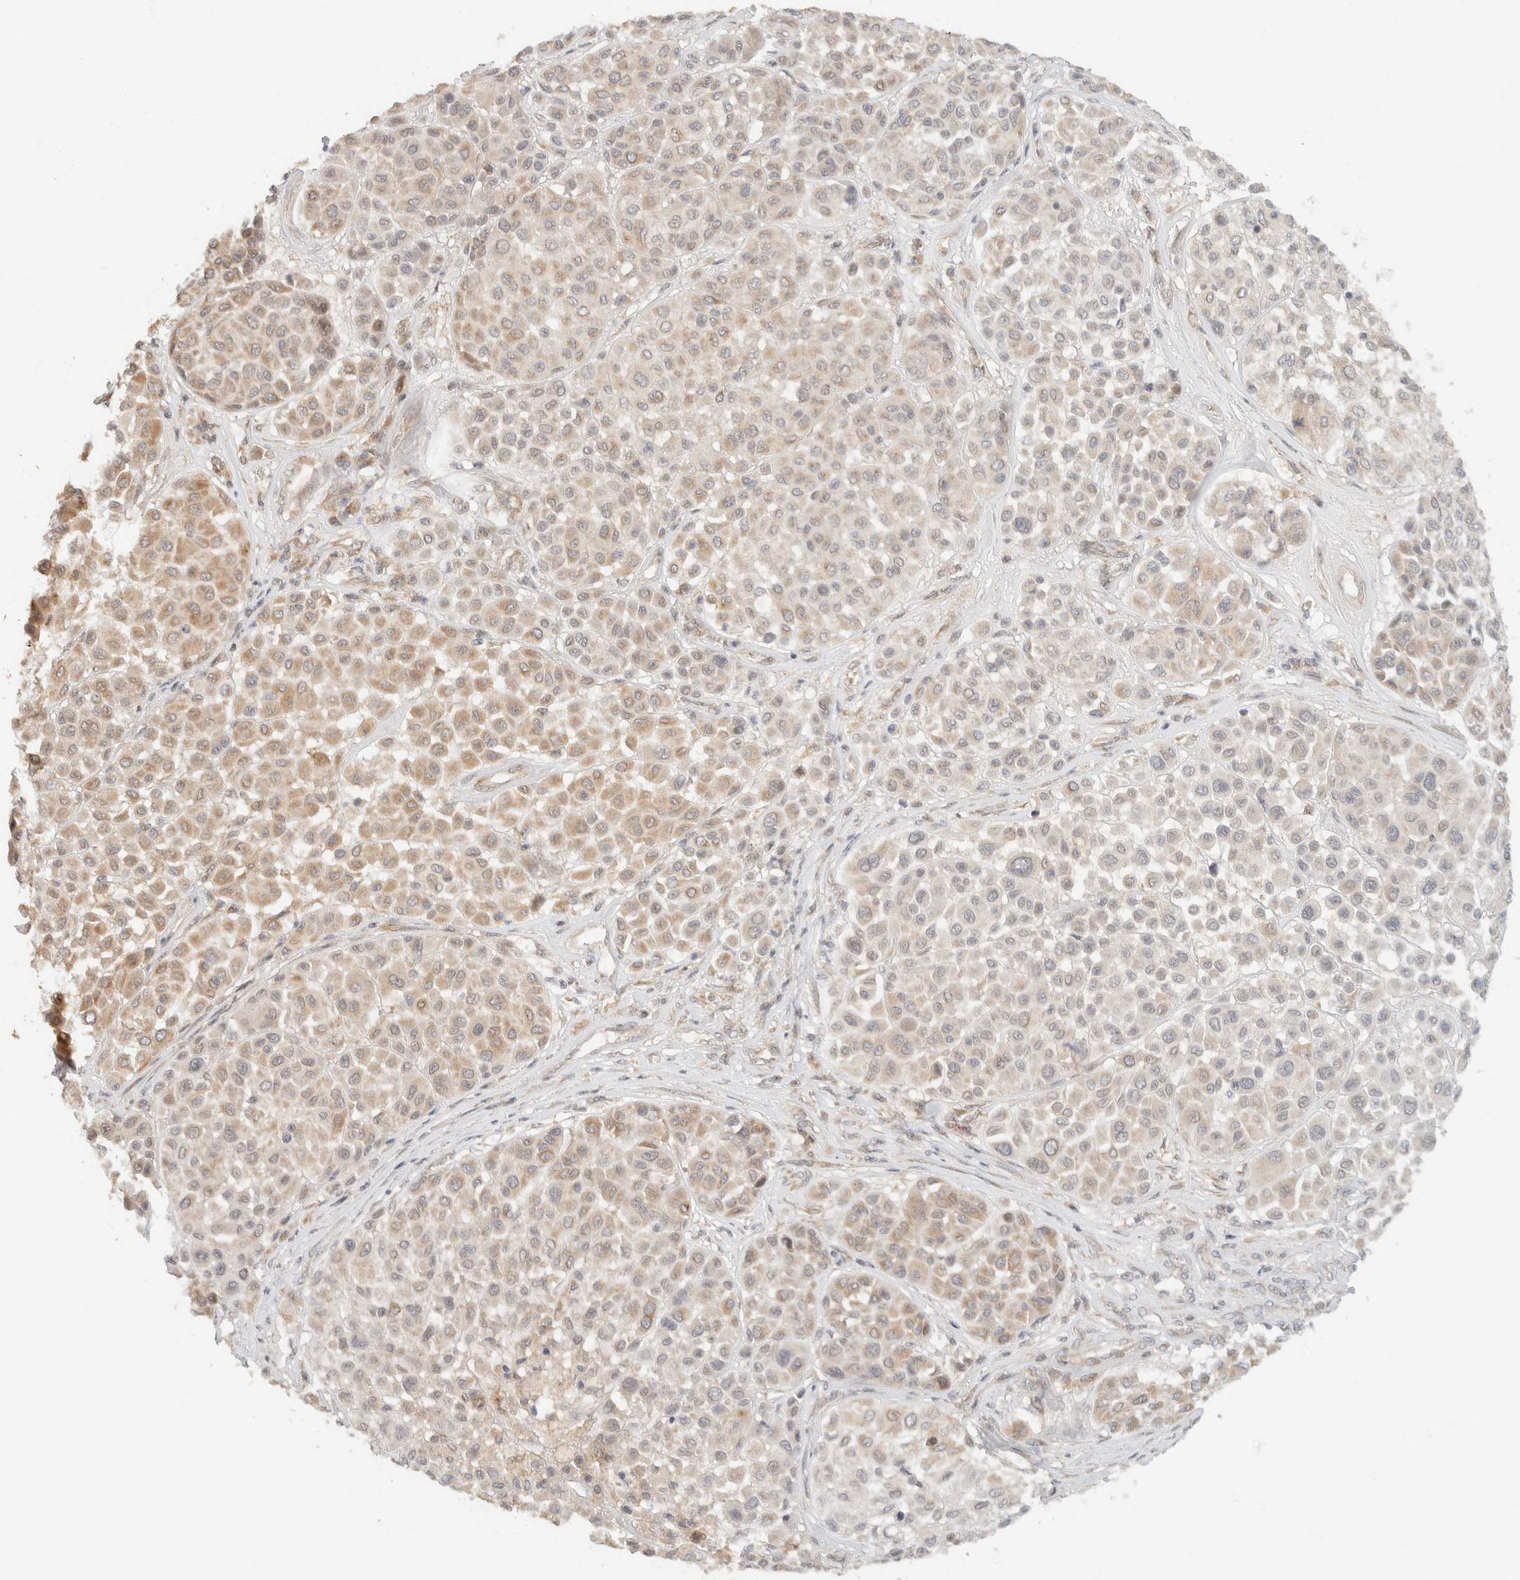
{"staining": {"intensity": "weak", "quantity": ">75%", "location": "cytoplasmic/membranous"}, "tissue": "melanoma", "cell_type": "Tumor cells", "image_type": "cancer", "snomed": [{"axis": "morphology", "description": "Malignant melanoma, Metastatic site"}, {"axis": "topography", "description": "Soft tissue"}], "caption": "Malignant melanoma (metastatic site) stained for a protein (brown) exhibits weak cytoplasmic/membranous positive expression in about >75% of tumor cells.", "gene": "TACC1", "patient": {"sex": "male", "age": 41}}